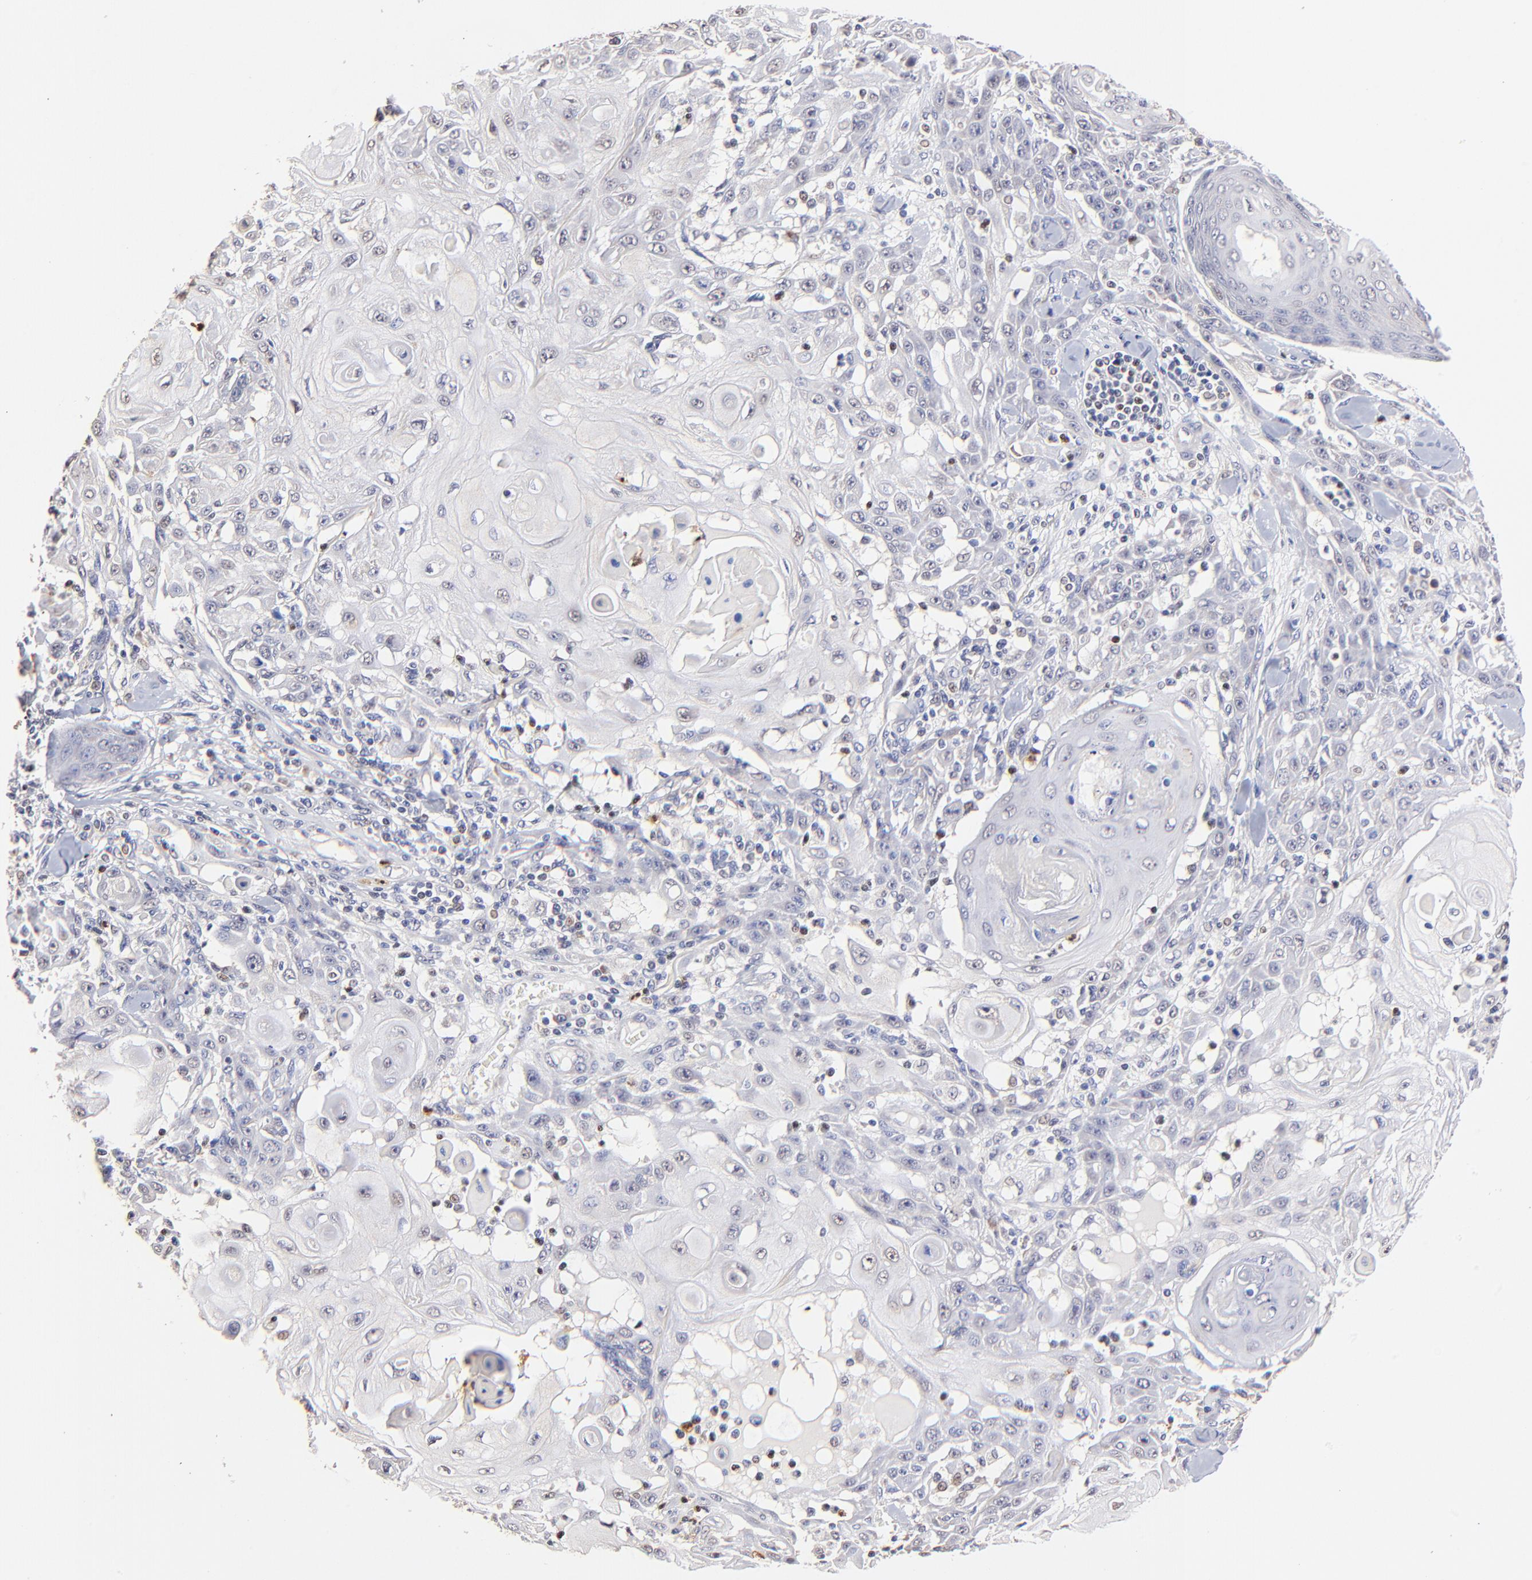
{"staining": {"intensity": "negative", "quantity": "none", "location": "none"}, "tissue": "skin cancer", "cell_type": "Tumor cells", "image_type": "cancer", "snomed": [{"axis": "morphology", "description": "Squamous cell carcinoma, NOS"}, {"axis": "topography", "description": "Skin"}], "caption": "Tumor cells are negative for protein expression in human skin cancer (squamous cell carcinoma).", "gene": "BBOF1", "patient": {"sex": "male", "age": 24}}